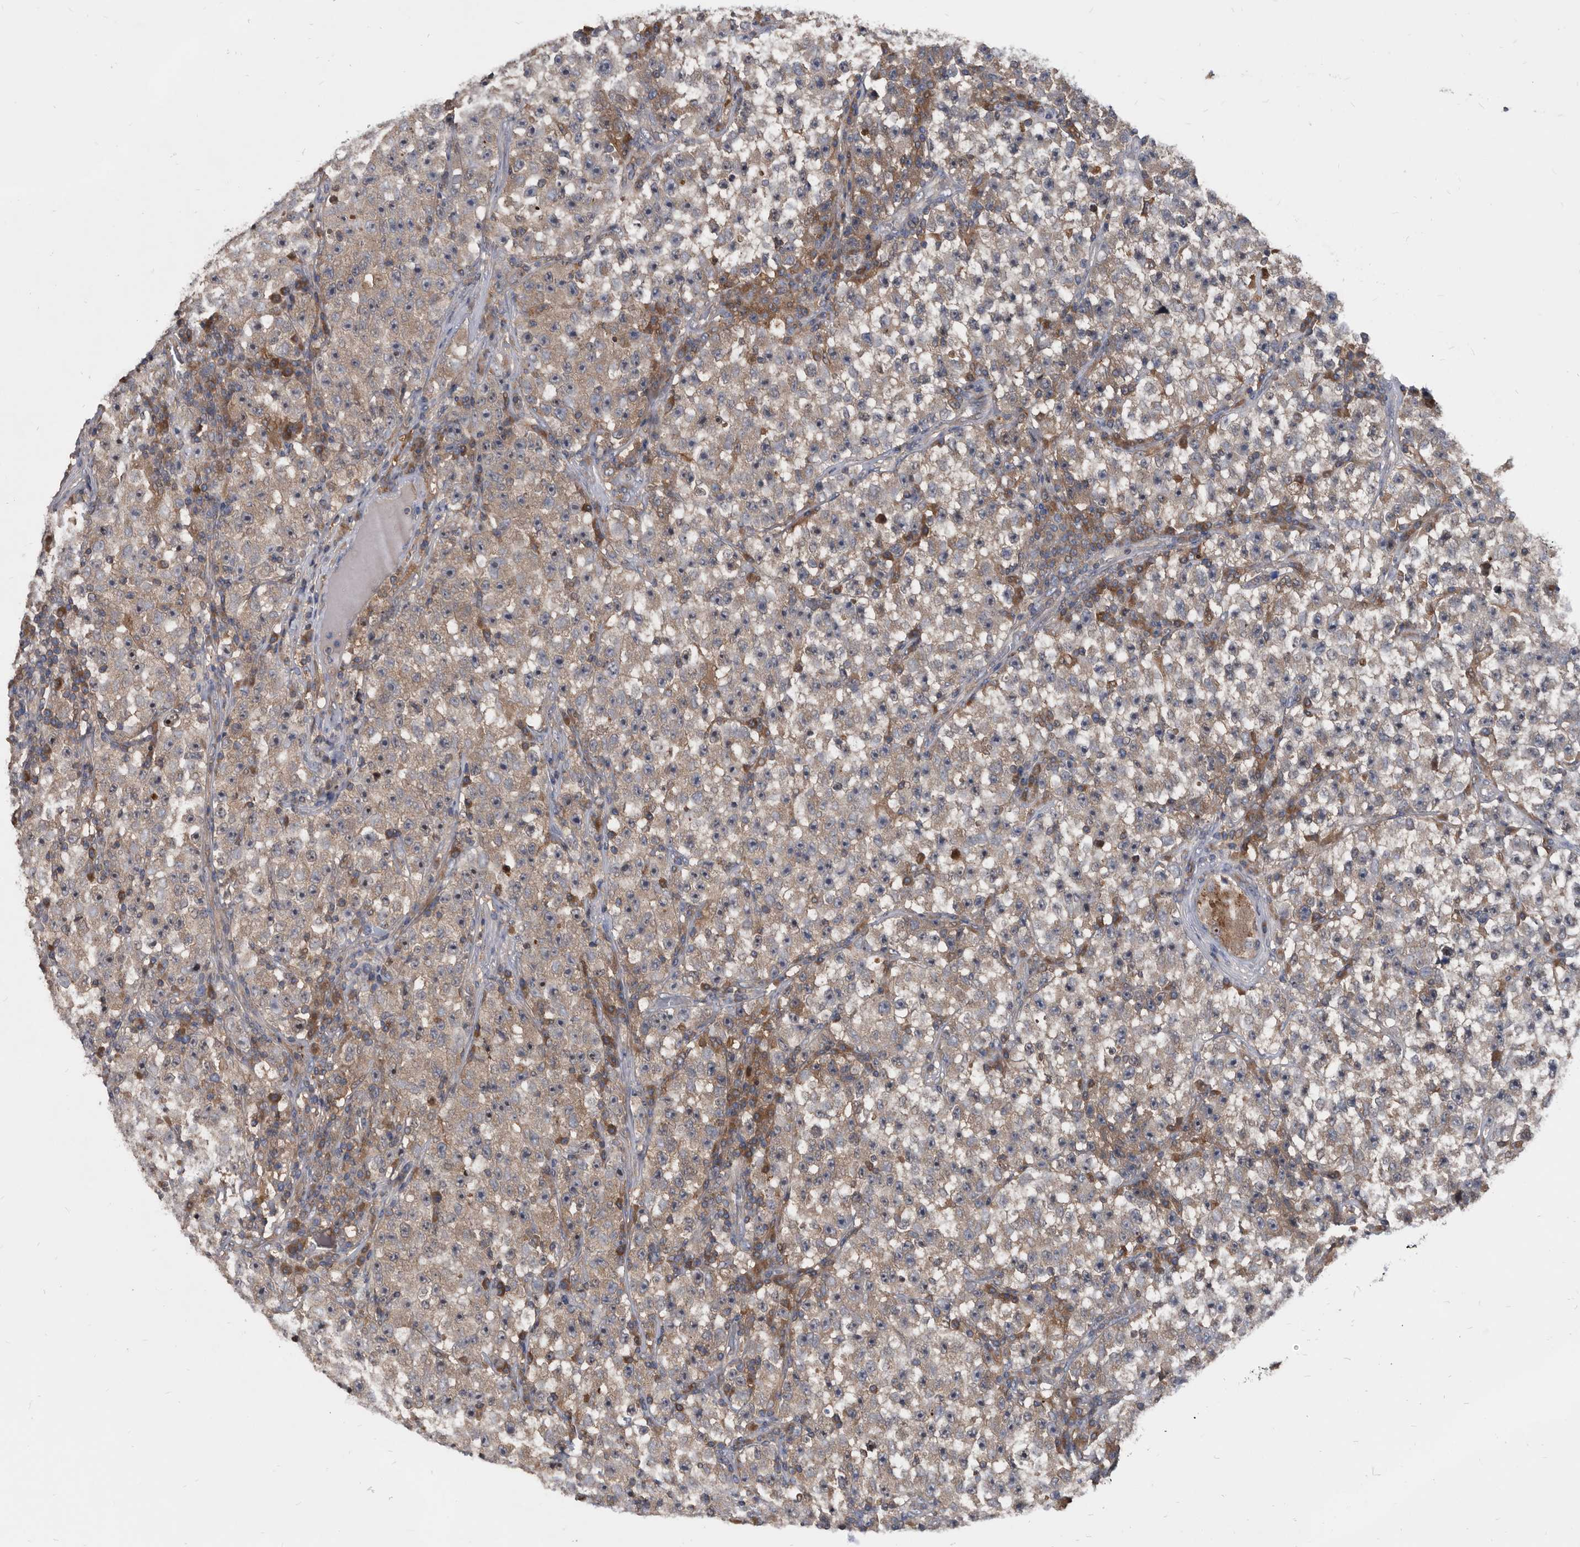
{"staining": {"intensity": "weak", "quantity": "<25%", "location": "cytoplasmic/membranous"}, "tissue": "testis cancer", "cell_type": "Tumor cells", "image_type": "cancer", "snomed": [{"axis": "morphology", "description": "Seminoma, NOS"}, {"axis": "topography", "description": "Testis"}], "caption": "Human seminoma (testis) stained for a protein using IHC shows no staining in tumor cells.", "gene": "APEH", "patient": {"sex": "male", "age": 22}}